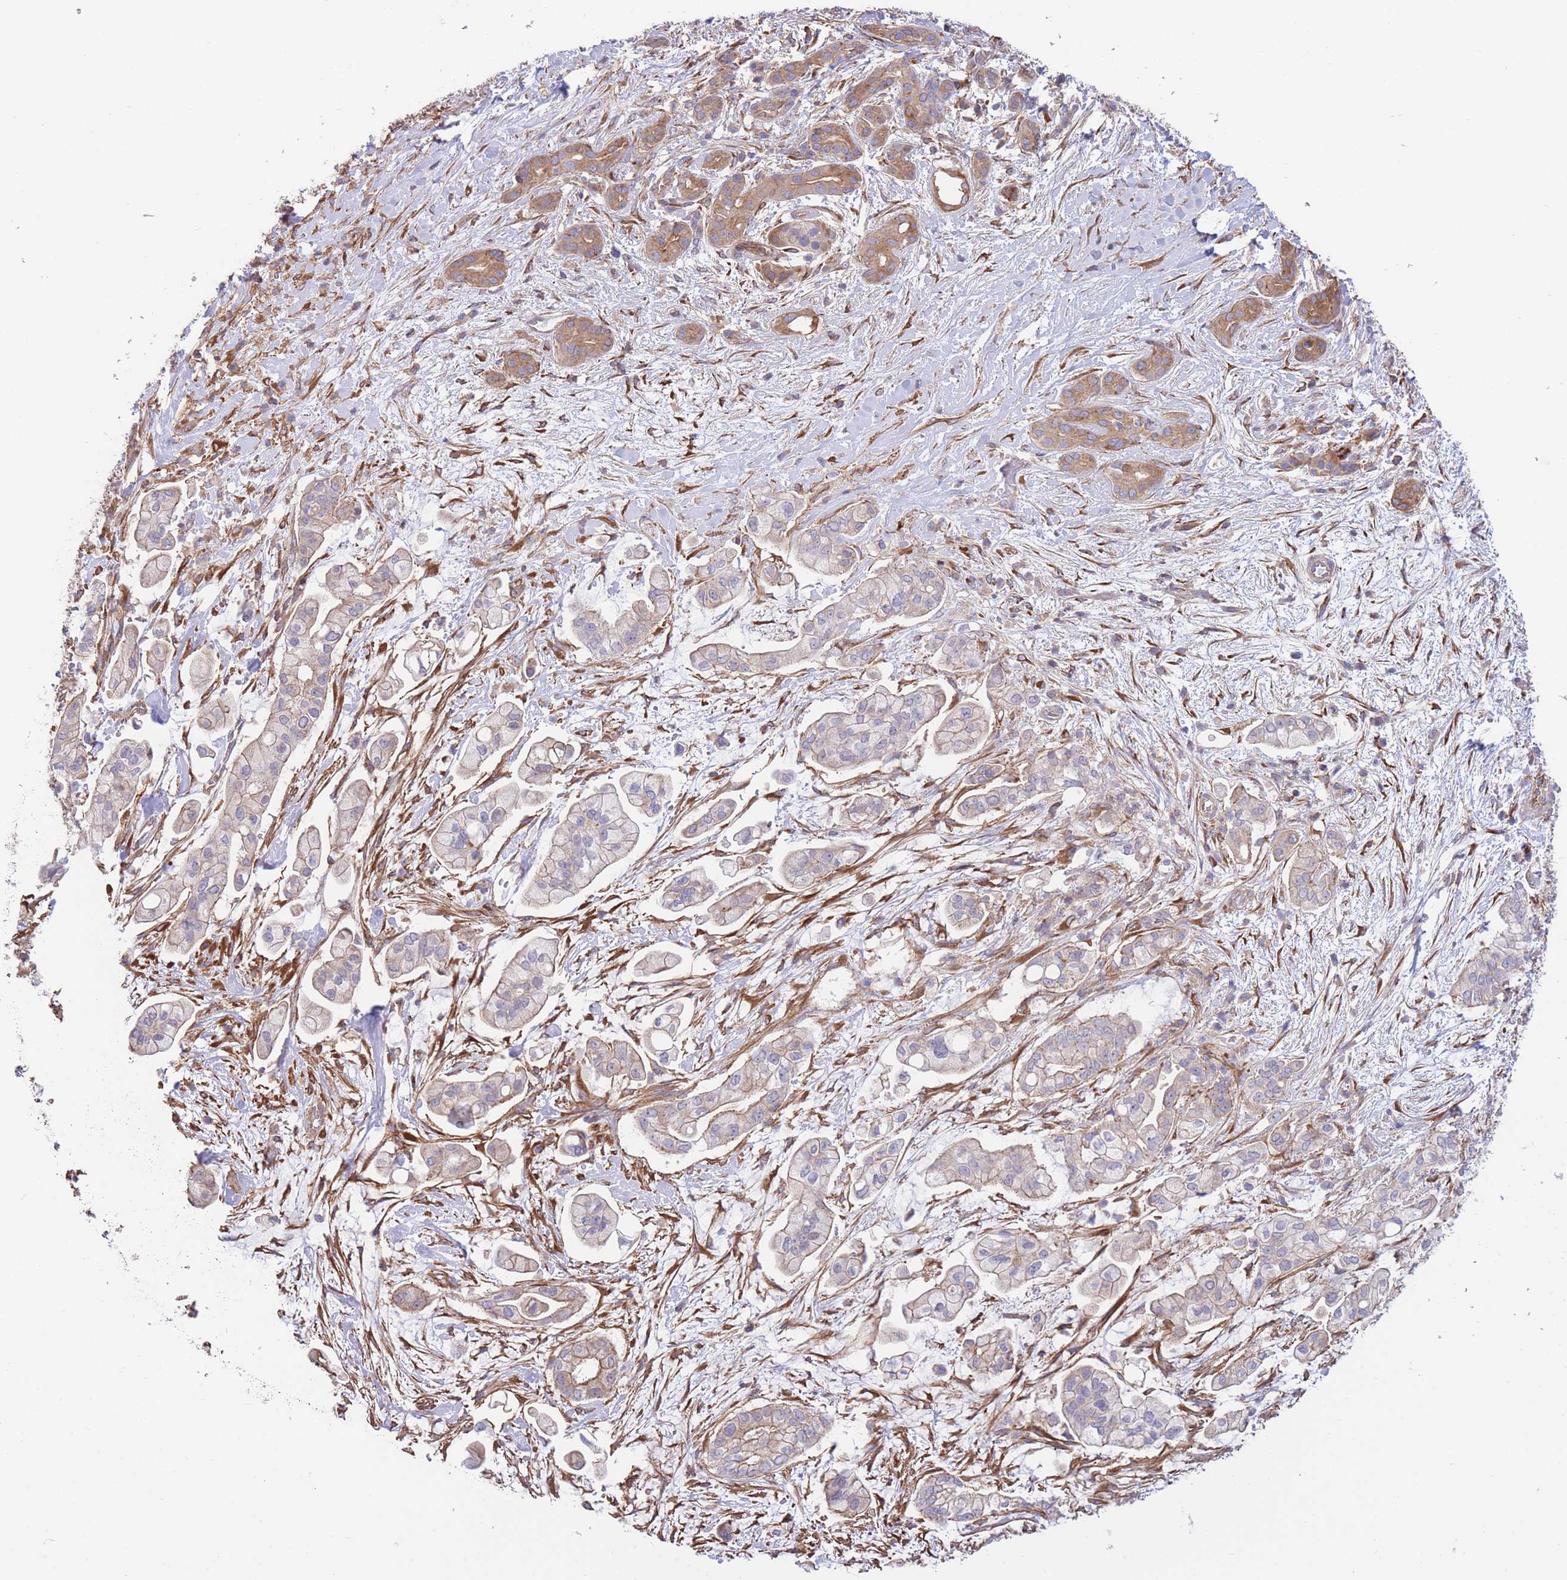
{"staining": {"intensity": "moderate", "quantity": "25%-75%", "location": "cytoplasmic/membranous"}, "tissue": "pancreatic cancer", "cell_type": "Tumor cells", "image_type": "cancer", "snomed": [{"axis": "morphology", "description": "Adenocarcinoma, NOS"}, {"axis": "topography", "description": "Pancreas"}], "caption": "An image of human pancreatic cancer (adenocarcinoma) stained for a protein shows moderate cytoplasmic/membranous brown staining in tumor cells.", "gene": "LRRN4CL", "patient": {"sex": "female", "age": 69}}